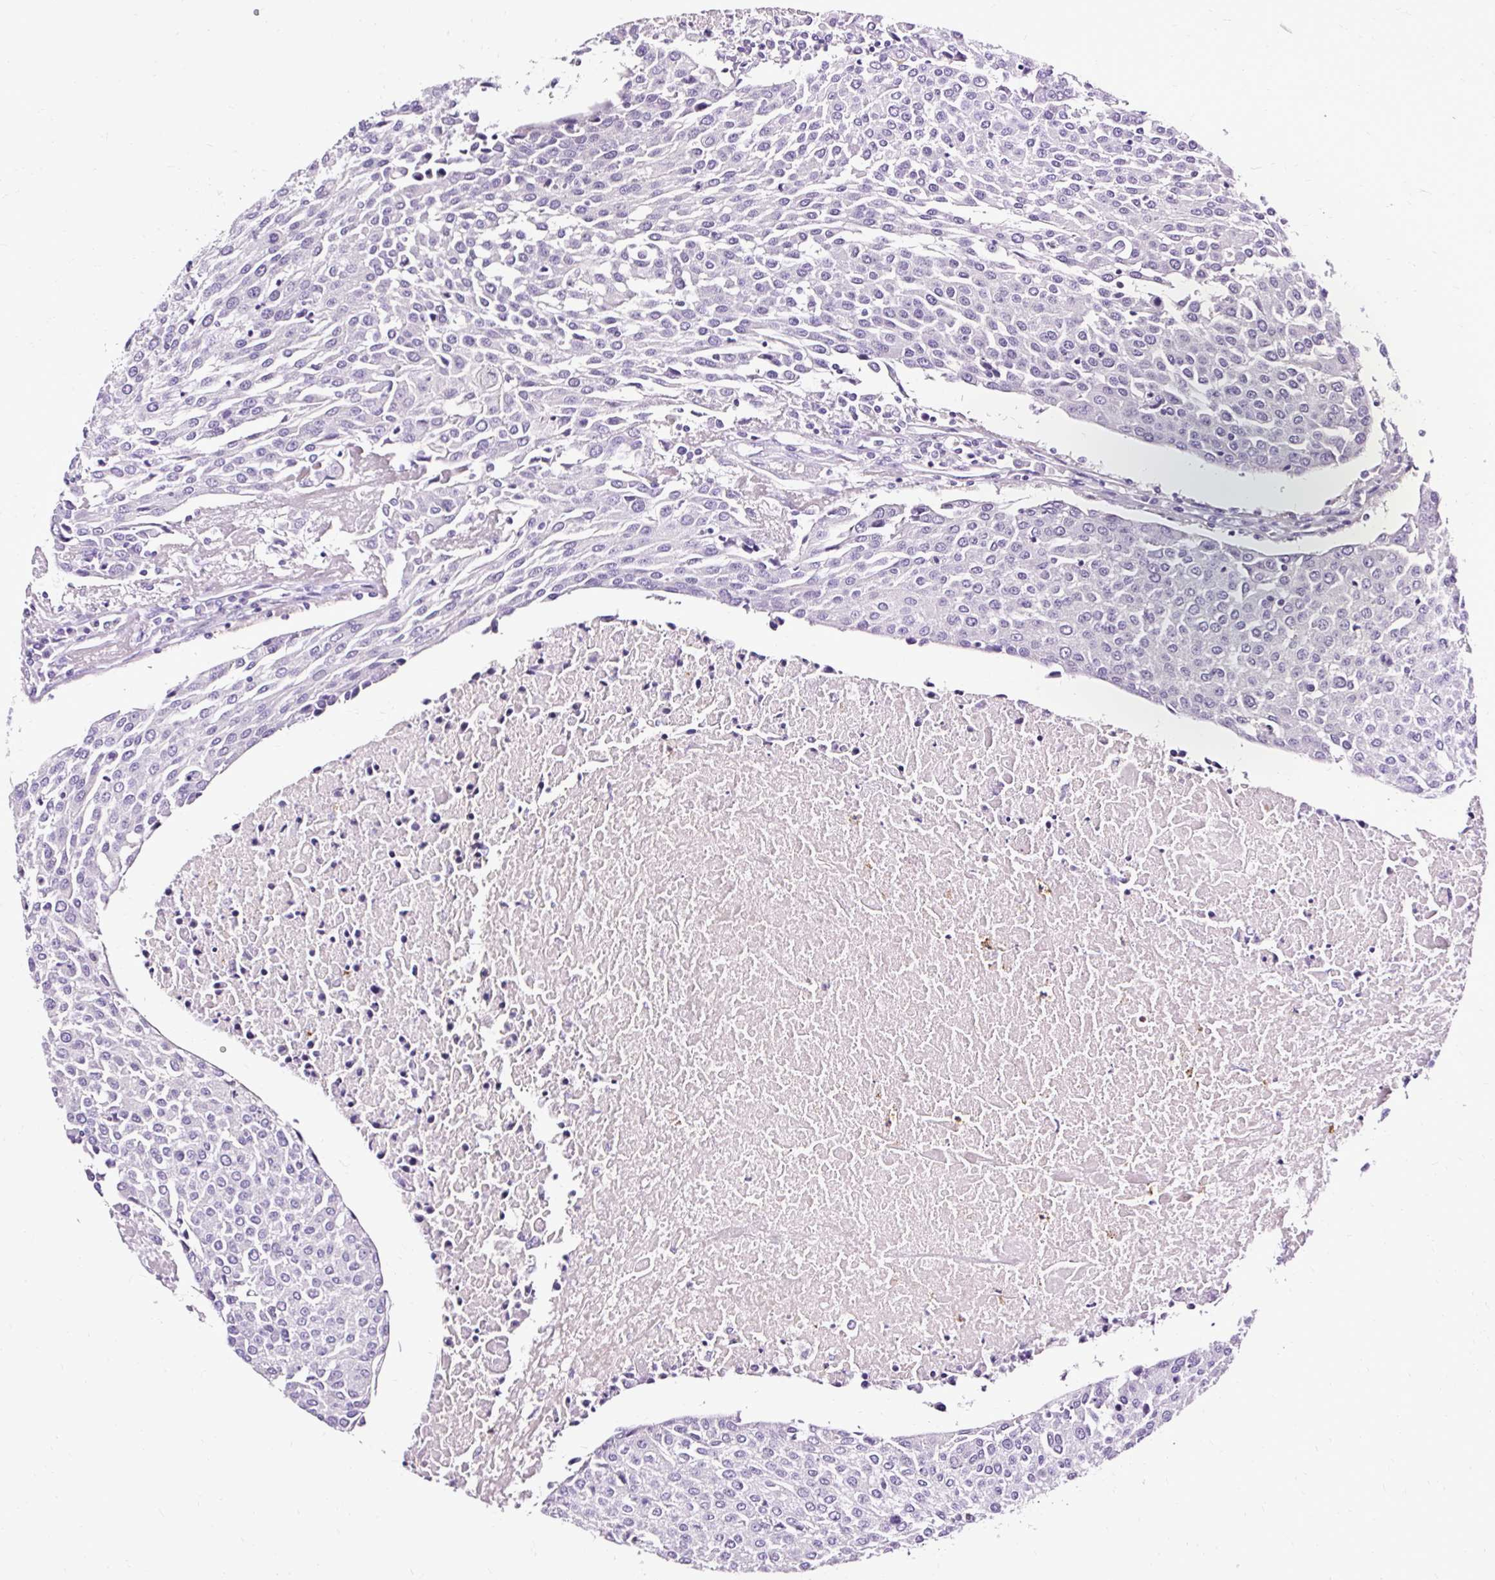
{"staining": {"intensity": "negative", "quantity": "none", "location": "none"}, "tissue": "urothelial cancer", "cell_type": "Tumor cells", "image_type": "cancer", "snomed": [{"axis": "morphology", "description": "Urothelial carcinoma, High grade"}, {"axis": "topography", "description": "Urinary bladder"}], "caption": "This is an IHC photomicrograph of high-grade urothelial carcinoma. There is no expression in tumor cells.", "gene": "SLC7A8", "patient": {"sex": "female", "age": 85}}